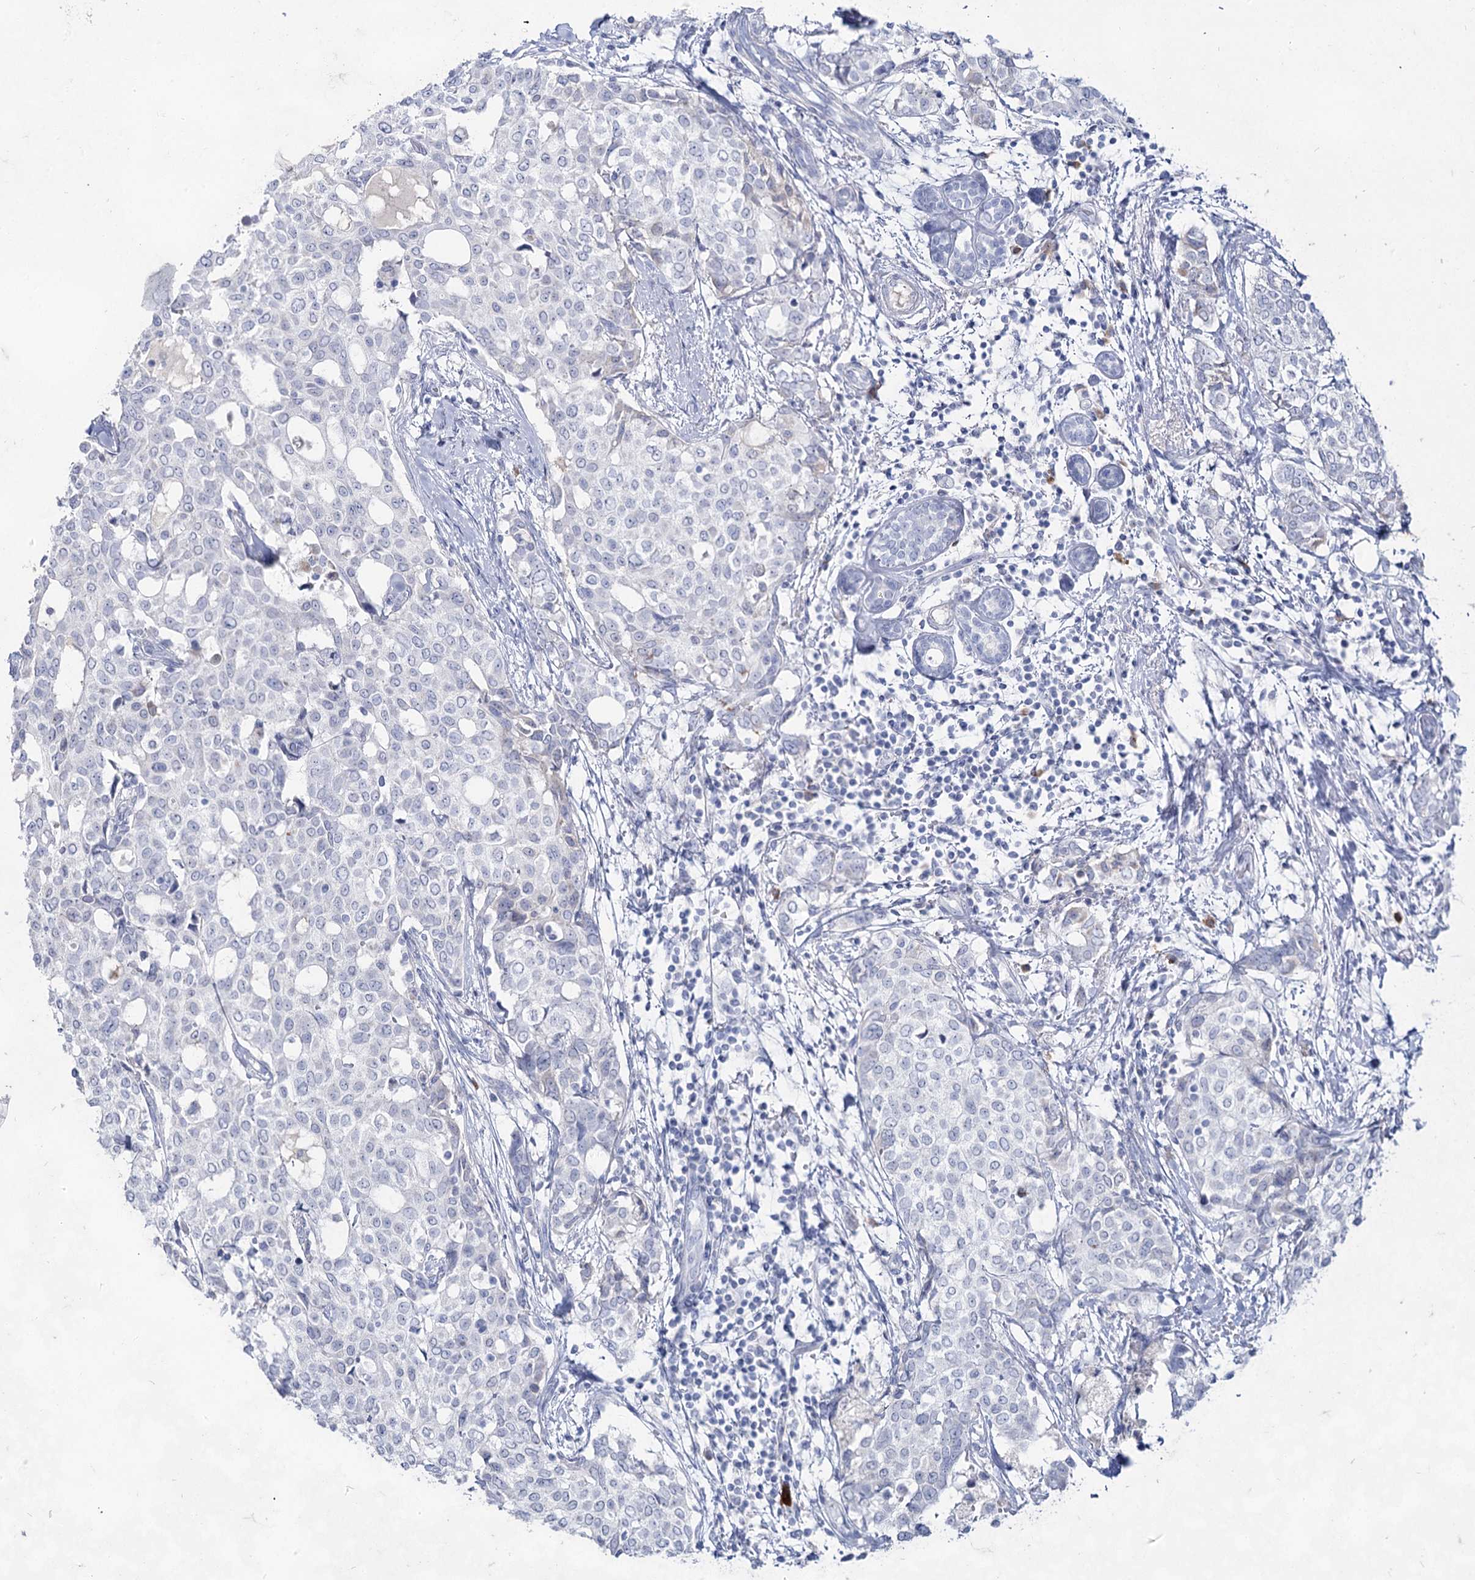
{"staining": {"intensity": "negative", "quantity": "none", "location": "none"}, "tissue": "breast cancer", "cell_type": "Tumor cells", "image_type": "cancer", "snomed": [{"axis": "morphology", "description": "Lobular carcinoma"}, {"axis": "topography", "description": "Breast"}], "caption": "Immunohistochemistry (IHC) photomicrograph of human lobular carcinoma (breast) stained for a protein (brown), which demonstrates no positivity in tumor cells. (DAB (3,3'-diaminobenzidine) immunohistochemistry (IHC), high magnification).", "gene": "ACRV1", "patient": {"sex": "female", "age": 51}}